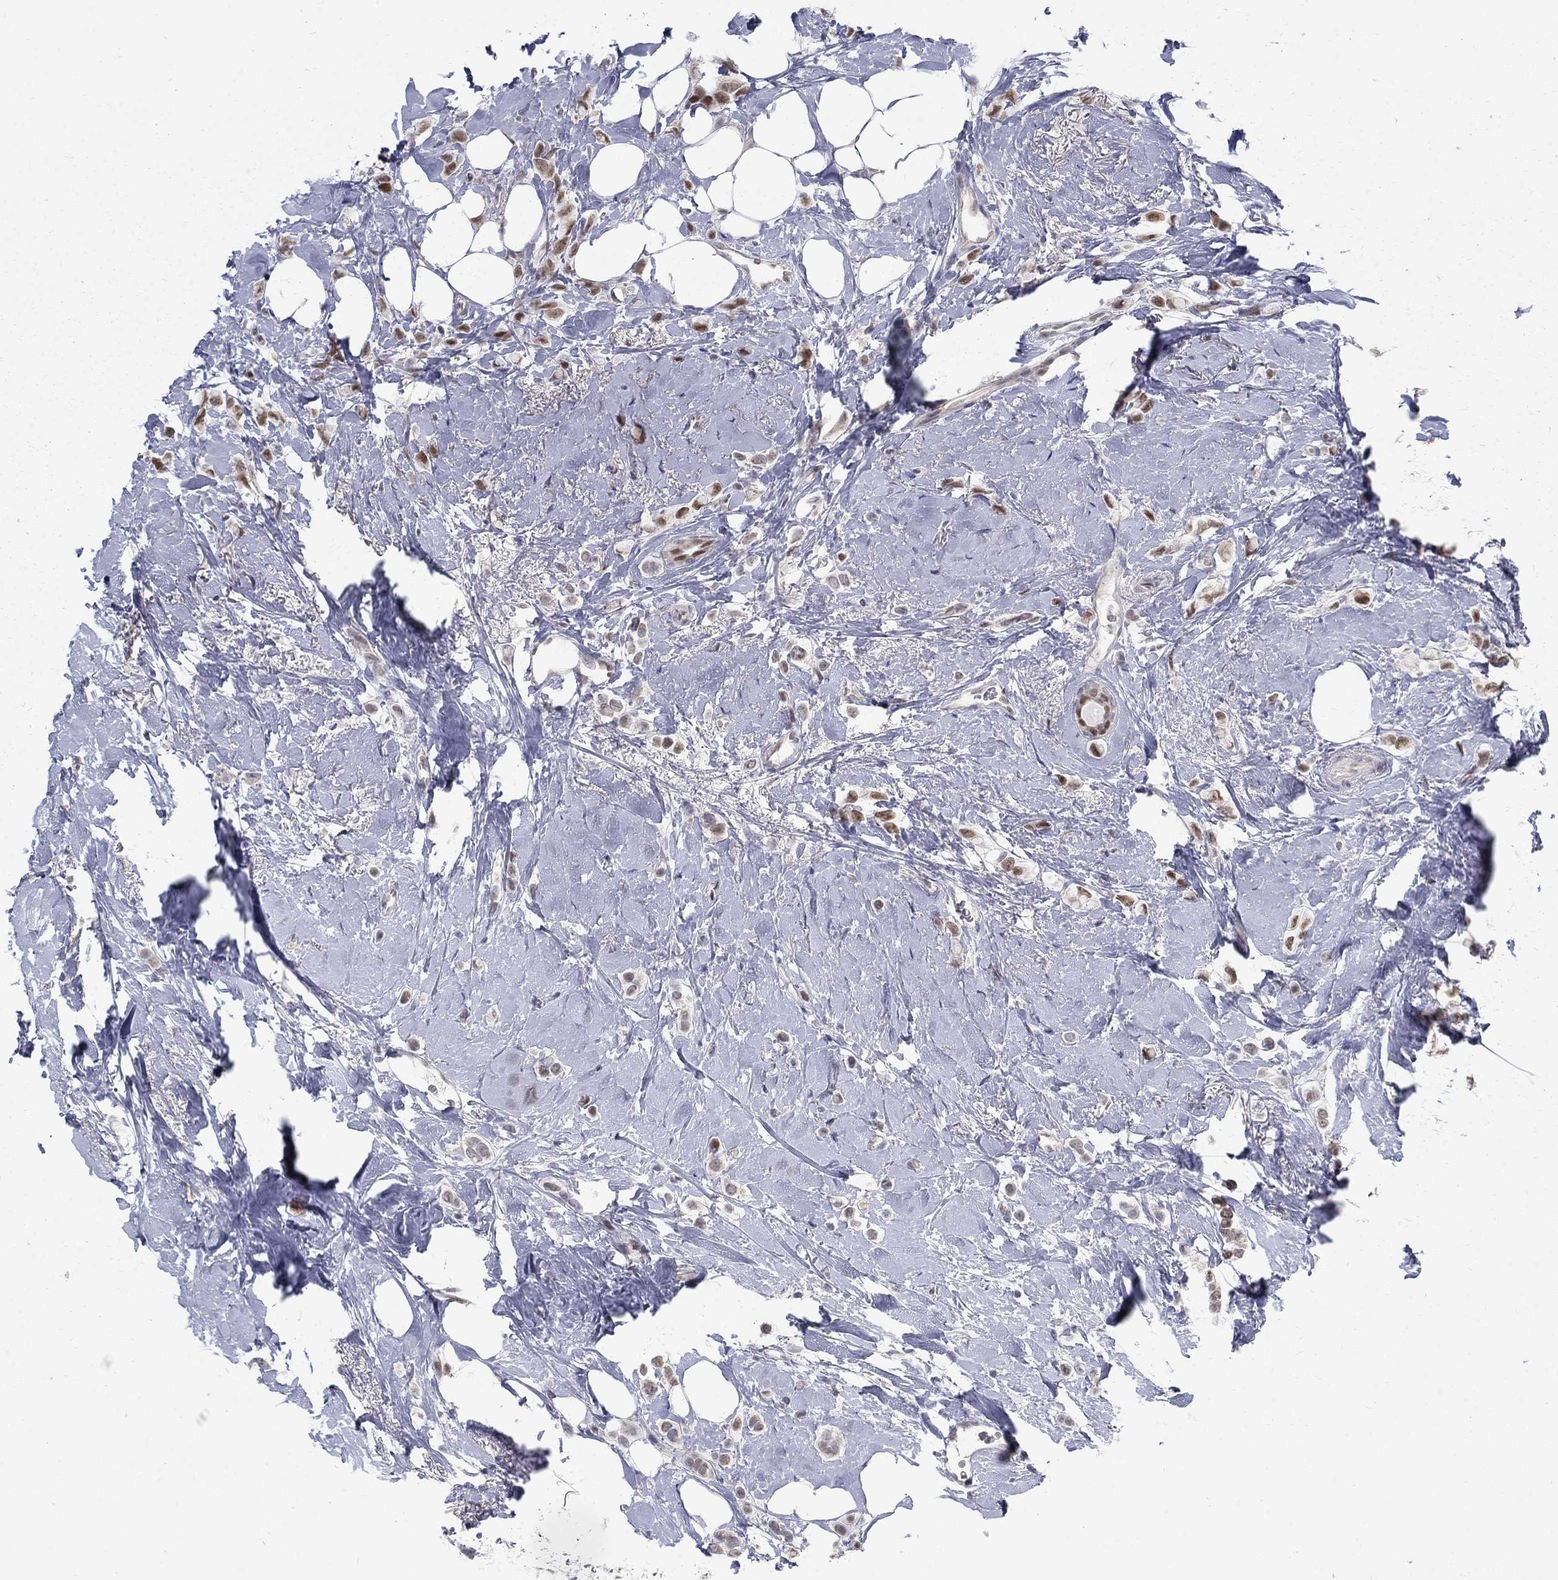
{"staining": {"intensity": "moderate", "quantity": "25%-75%", "location": "nuclear"}, "tissue": "breast cancer", "cell_type": "Tumor cells", "image_type": "cancer", "snomed": [{"axis": "morphology", "description": "Lobular carcinoma"}, {"axis": "topography", "description": "Breast"}], "caption": "Human breast cancer stained with a protein marker reveals moderate staining in tumor cells.", "gene": "GCFC2", "patient": {"sex": "female", "age": 66}}